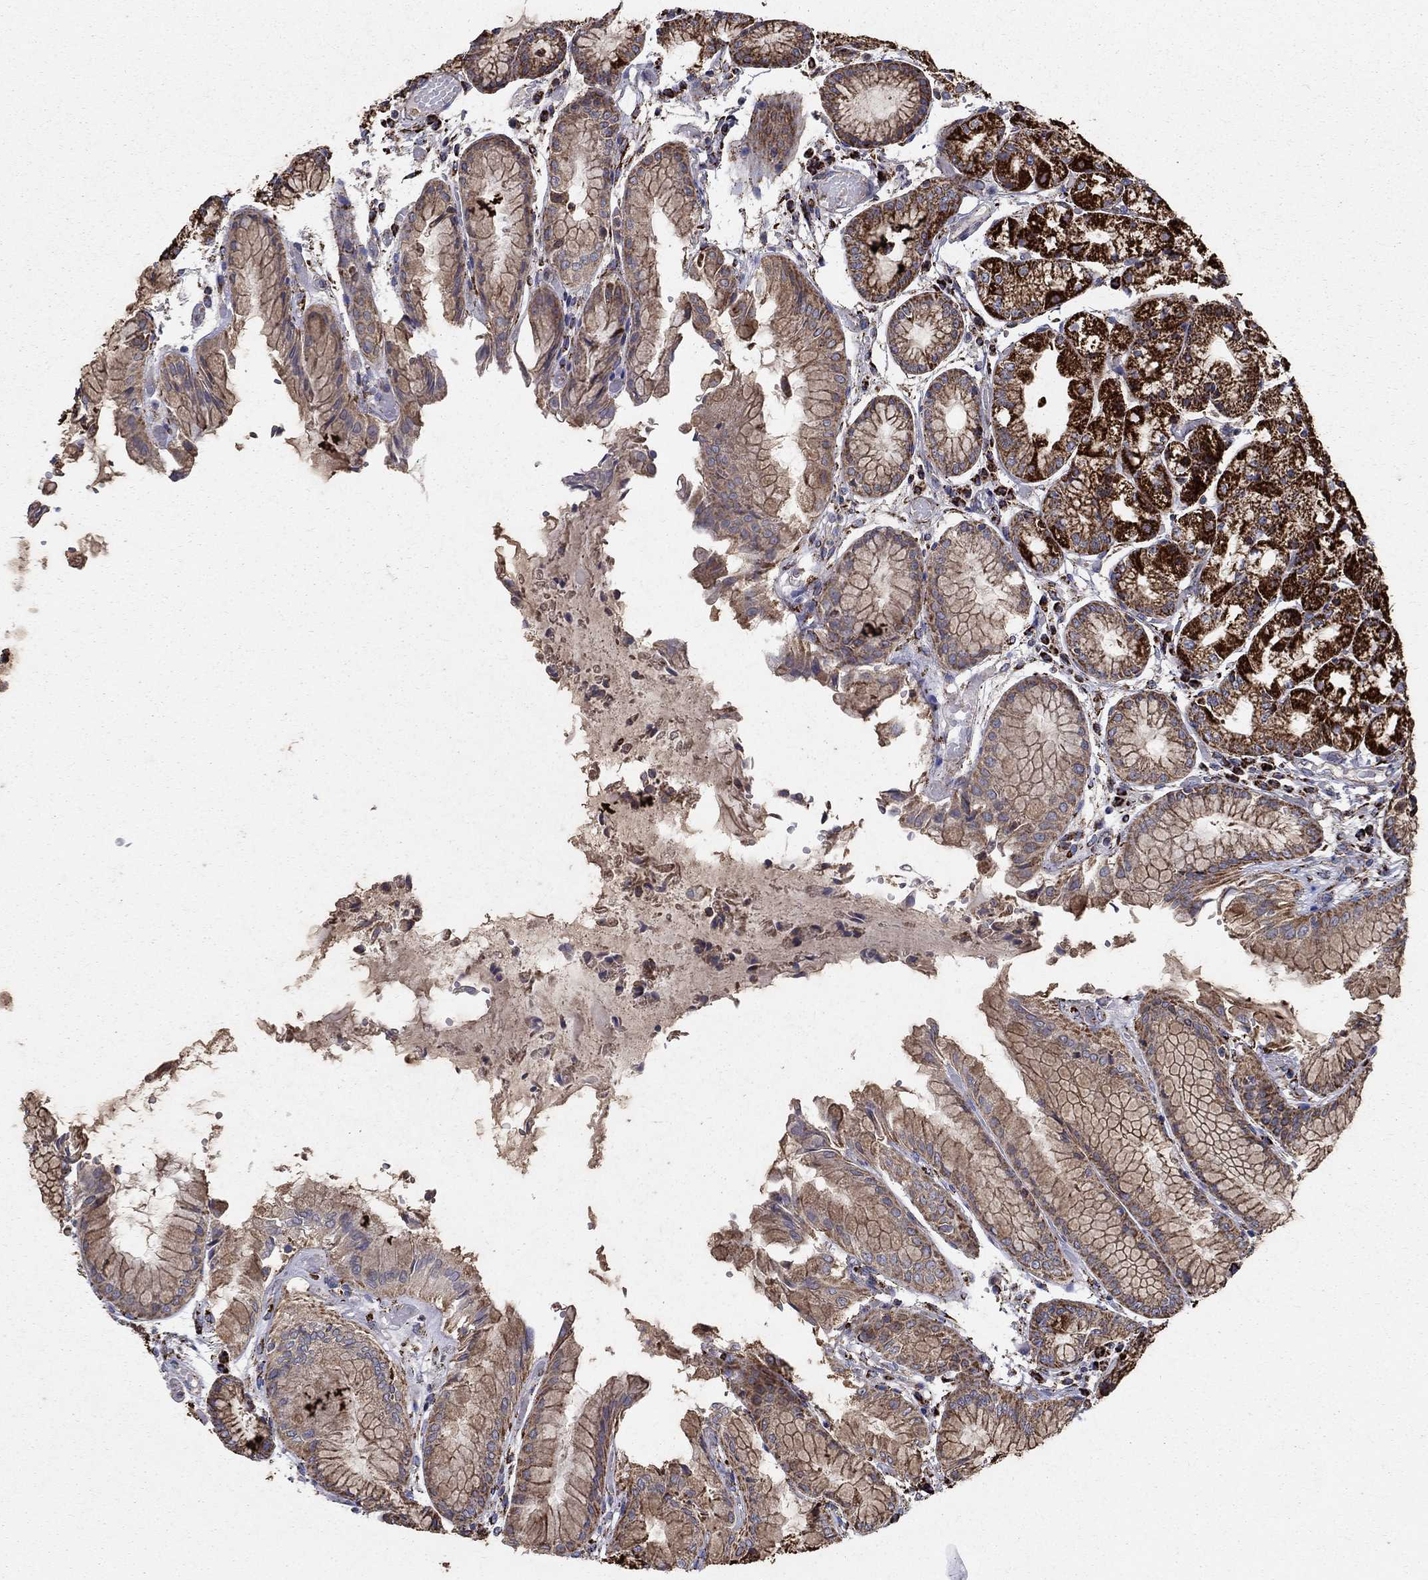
{"staining": {"intensity": "strong", "quantity": "25%-75%", "location": "cytoplasmic/membranous"}, "tissue": "stomach", "cell_type": "Glandular cells", "image_type": "normal", "snomed": [{"axis": "morphology", "description": "Normal tissue, NOS"}, {"axis": "topography", "description": "Stomach, upper"}], "caption": "Immunohistochemistry (IHC) (DAB) staining of benign stomach exhibits strong cytoplasmic/membranous protein expression in approximately 25%-75% of glandular cells. Immunohistochemistry stains the protein in brown and the nuclei are stained blue.", "gene": "GCSH", "patient": {"sex": "male", "age": 72}}